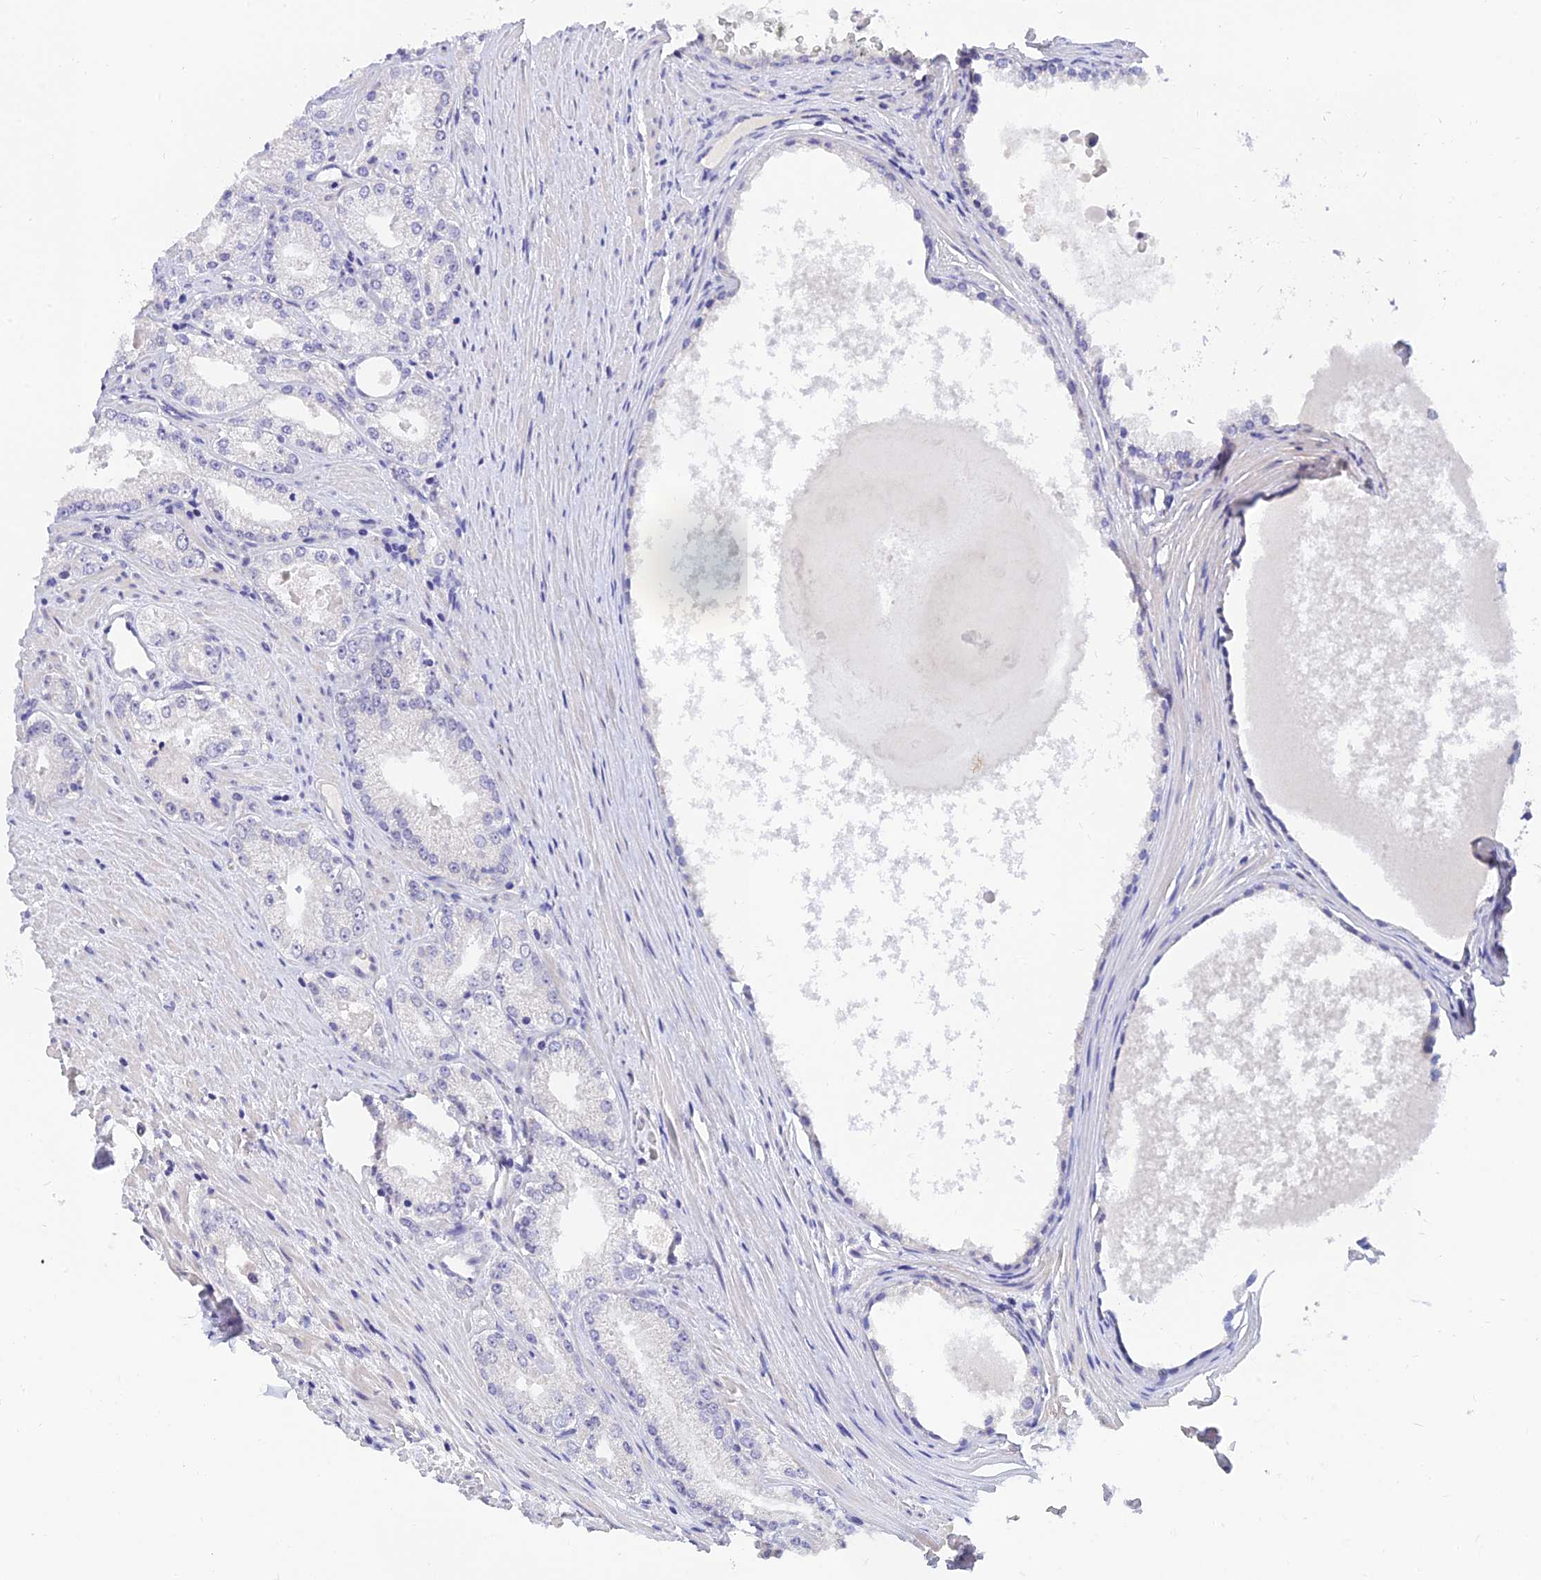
{"staining": {"intensity": "negative", "quantity": "none", "location": "none"}, "tissue": "prostate cancer", "cell_type": "Tumor cells", "image_type": "cancer", "snomed": [{"axis": "morphology", "description": "Adenocarcinoma, Low grade"}, {"axis": "topography", "description": "Prostate"}], "caption": "Prostate cancer was stained to show a protein in brown. There is no significant positivity in tumor cells.", "gene": "TMEM161B", "patient": {"sex": "male", "age": 69}}